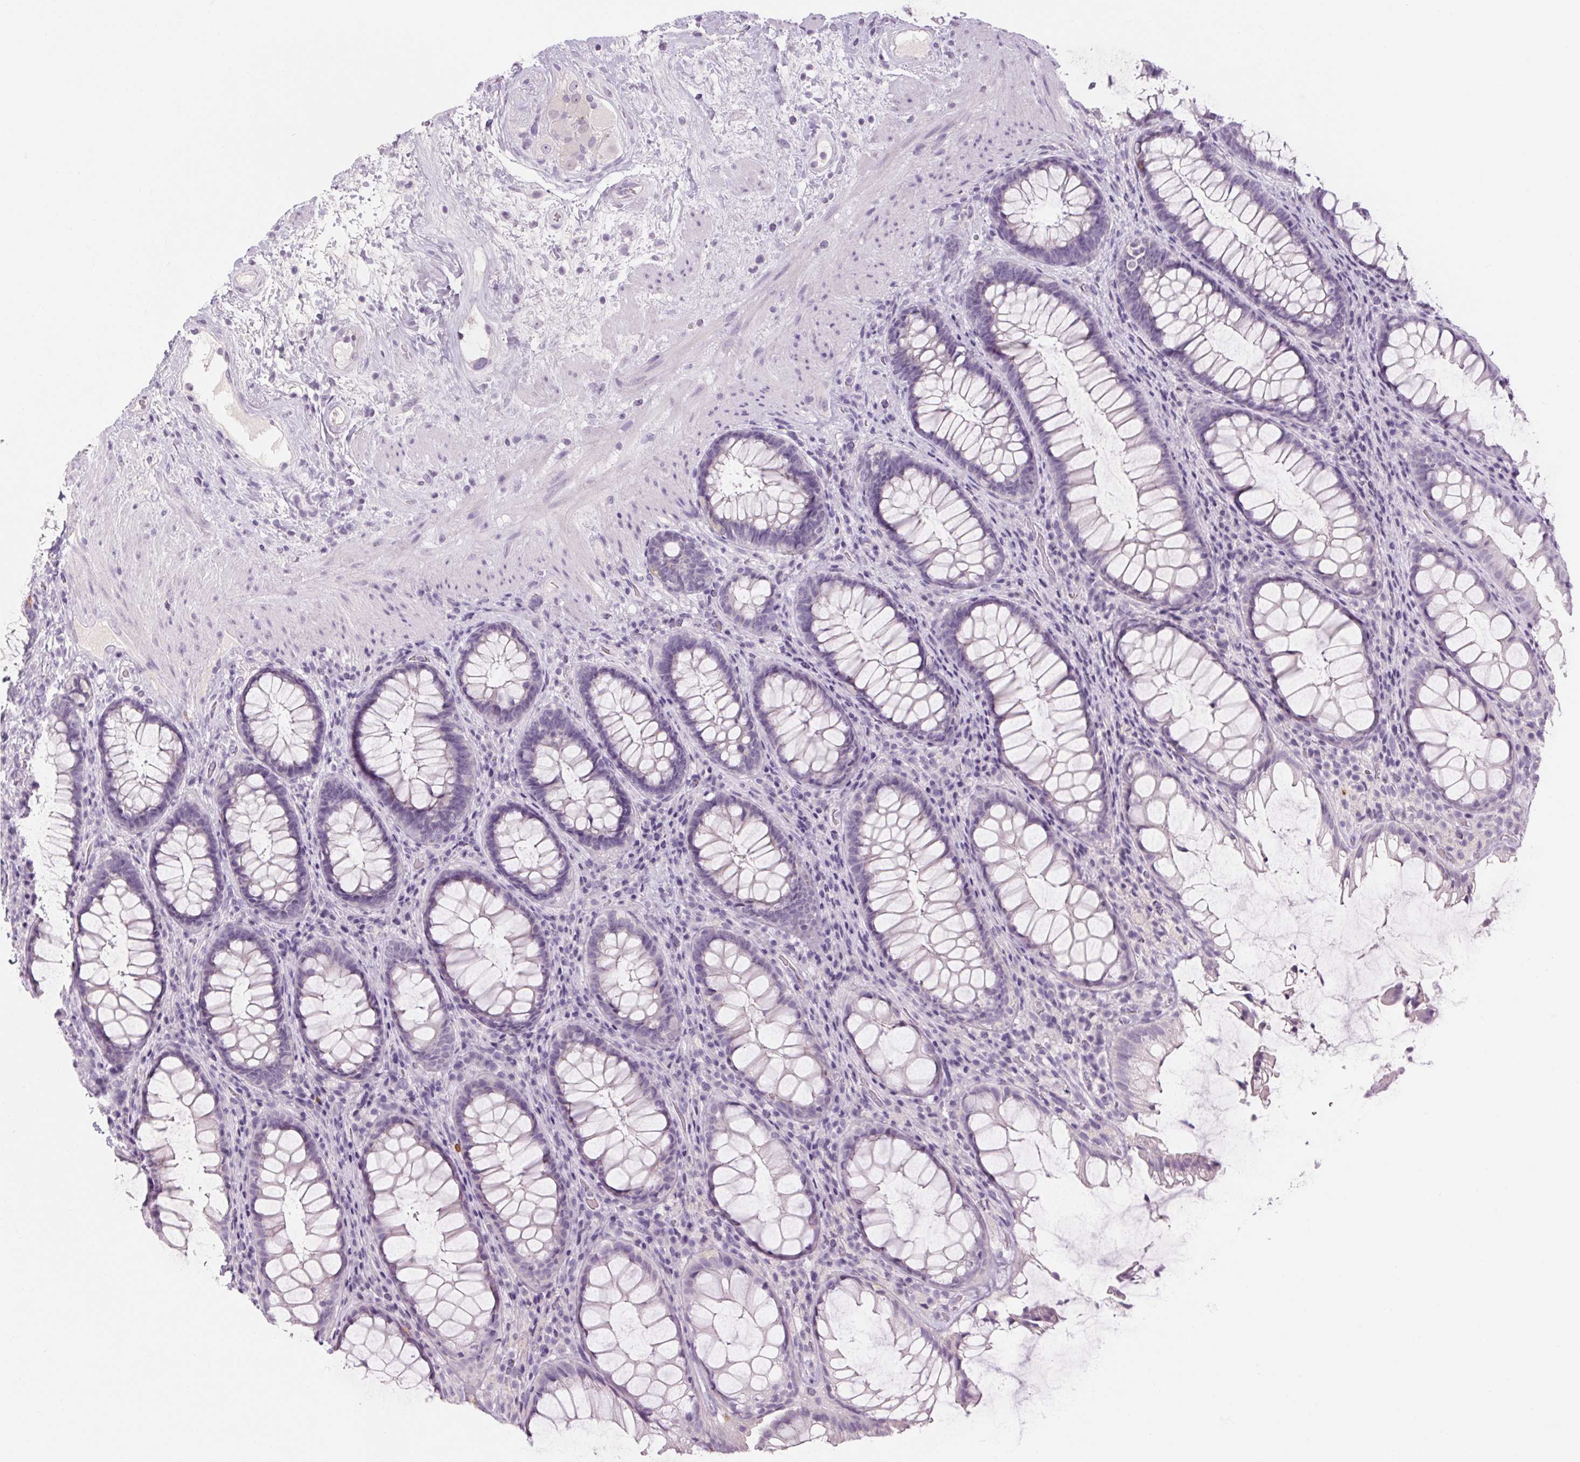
{"staining": {"intensity": "negative", "quantity": "none", "location": "none"}, "tissue": "rectum", "cell_type": "Glandular cells", "image_type": "normal", "snomed": [{"axis": "morphology", "description": "Normal tissue, NOS"}, {"axis": "topography", "description": "Rectum"}], "caption": "This is an IHC histopathology image of unremarkable rectum. There is no staining in glandular cells.", "gene": "RPTN", "patient": {"sex": "male", "age": 72}}